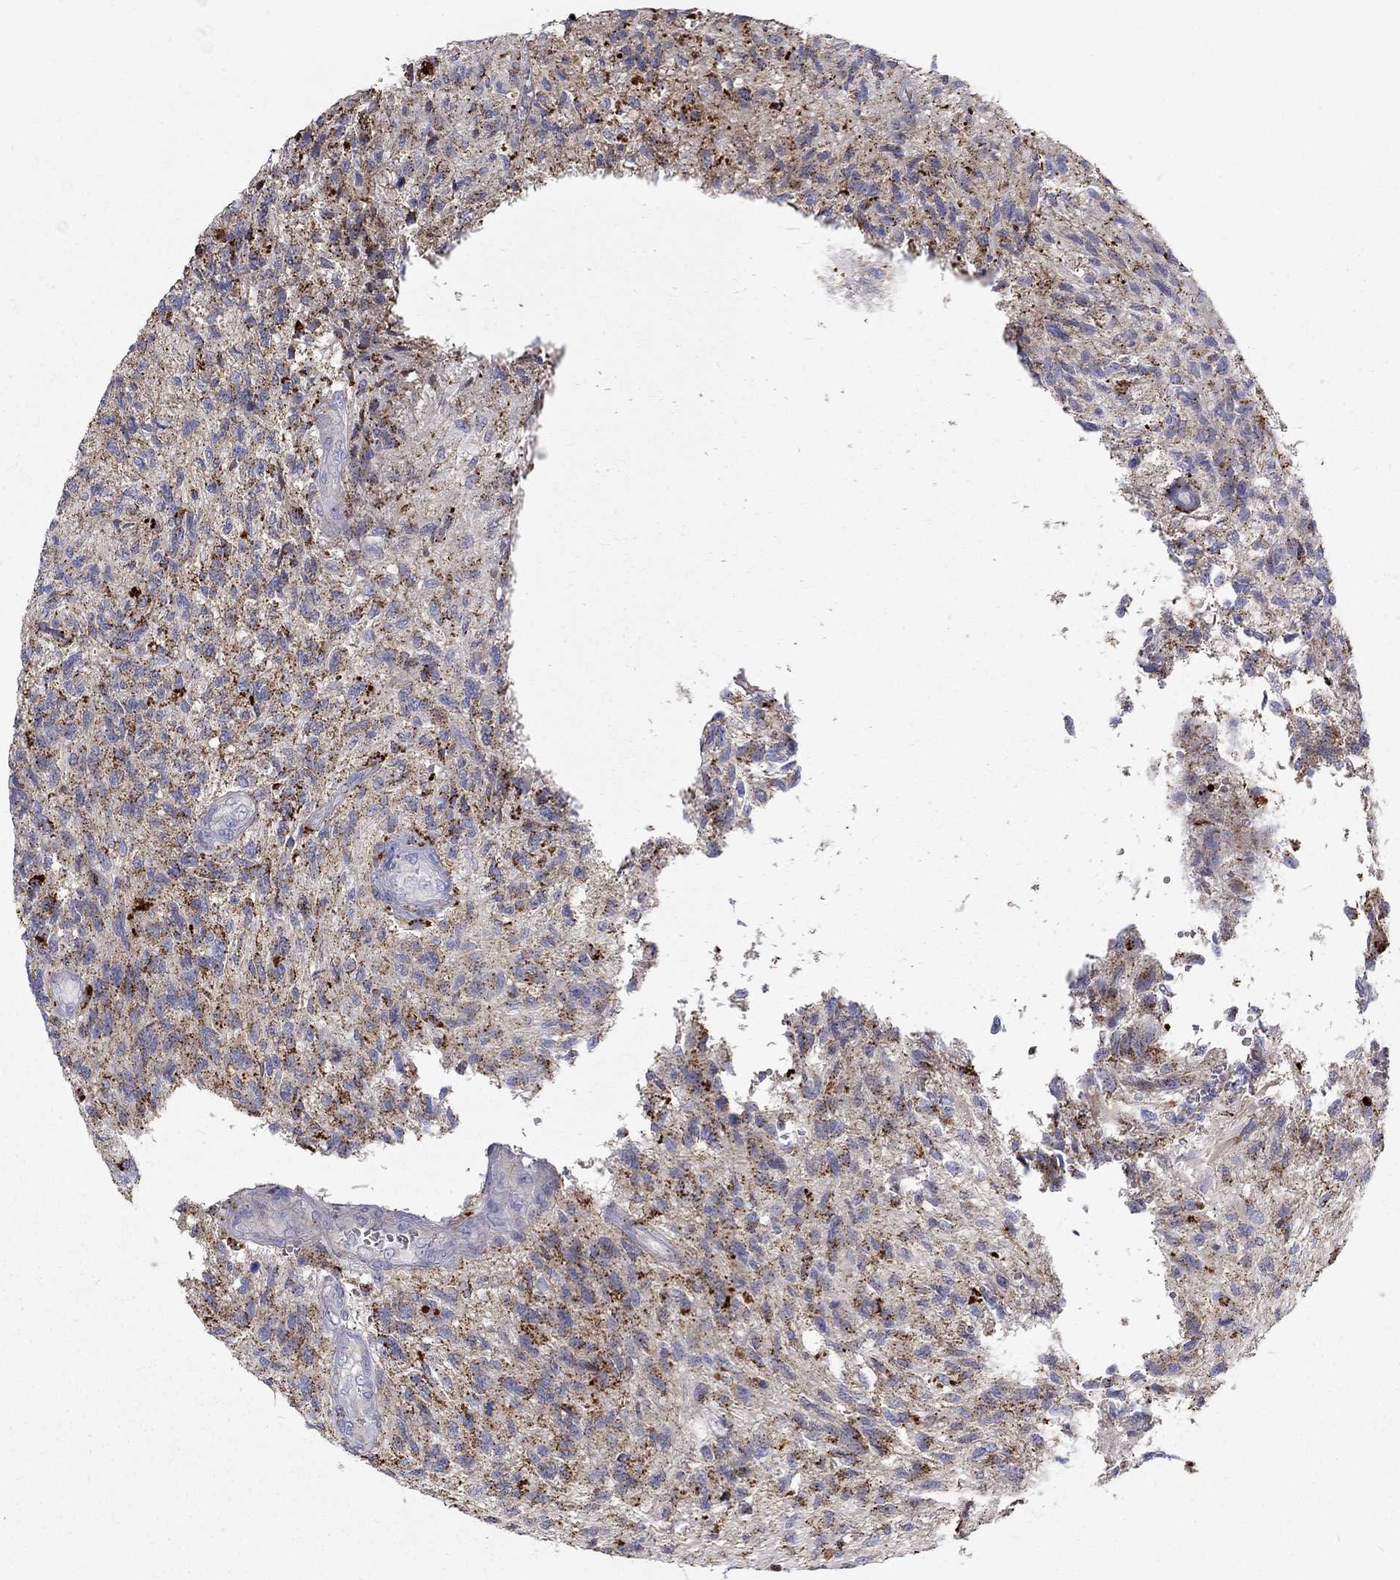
{"staining": {"intensity": "strong", "quantity": "<25%", "location": "cytoplasmic/membranous"}, "tissue": "glioma", "cell_type": "Tumor cells", "image_type": "cancer", "snomed": [{"axis": "morphology", "description": "Glioma, malignant, High grade"}, {"axis": "topography", "description": "Brain"}], "caption": "Malignant glioma (high-grade) was stained to show a protein in brown. There is medium levels of strong cytoplasmic/membranous expression in approximately <25% of tumor cells. (IHC, brightfield microscopy, high magnification).", "gene": "EPDR1", "patient": {"sex": "male", "age": 56}}